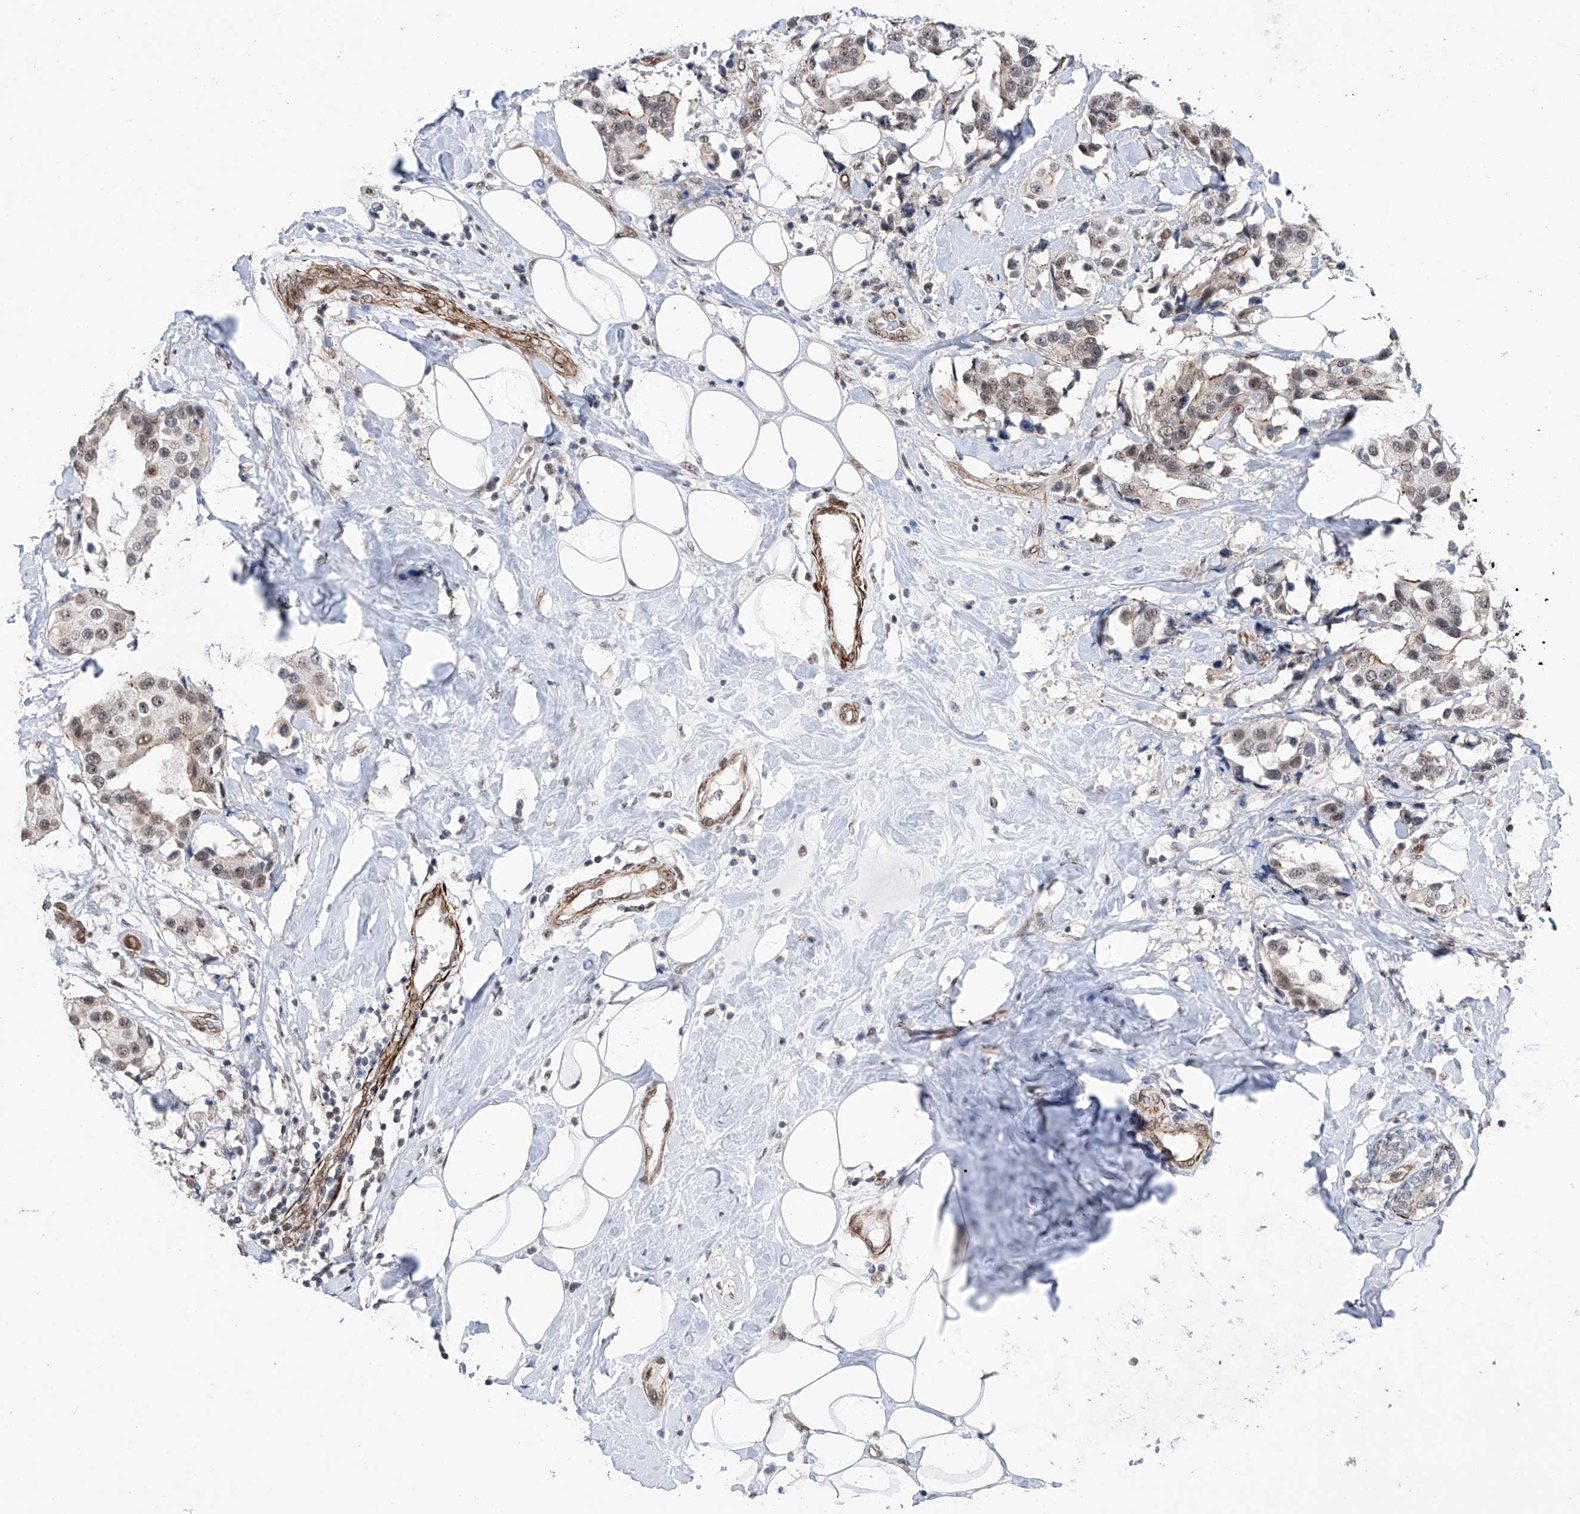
{"staining": {"intensity": "weak", "quantity": "25%-75%", "location": "nuclear"}, "tissue": "breast cancer", "cell_type": "Tumor cells", "image_type": "cancer", "snomed": [{"axis": "morphology", "description": "Normal tissue, NOS"}, {"axis": "morphology", "description": "Duct carcinoma"}, {"axis": "topography", "description": "Breast"}], "caption": "Protein expression analysis of infiltrating ductal carcinoma (breast) shows weak nuclear expression in approximately 25%-75% of tumor cells.", "gene": "NFATC4", "patient": {"sex": "female", "age": 39}}